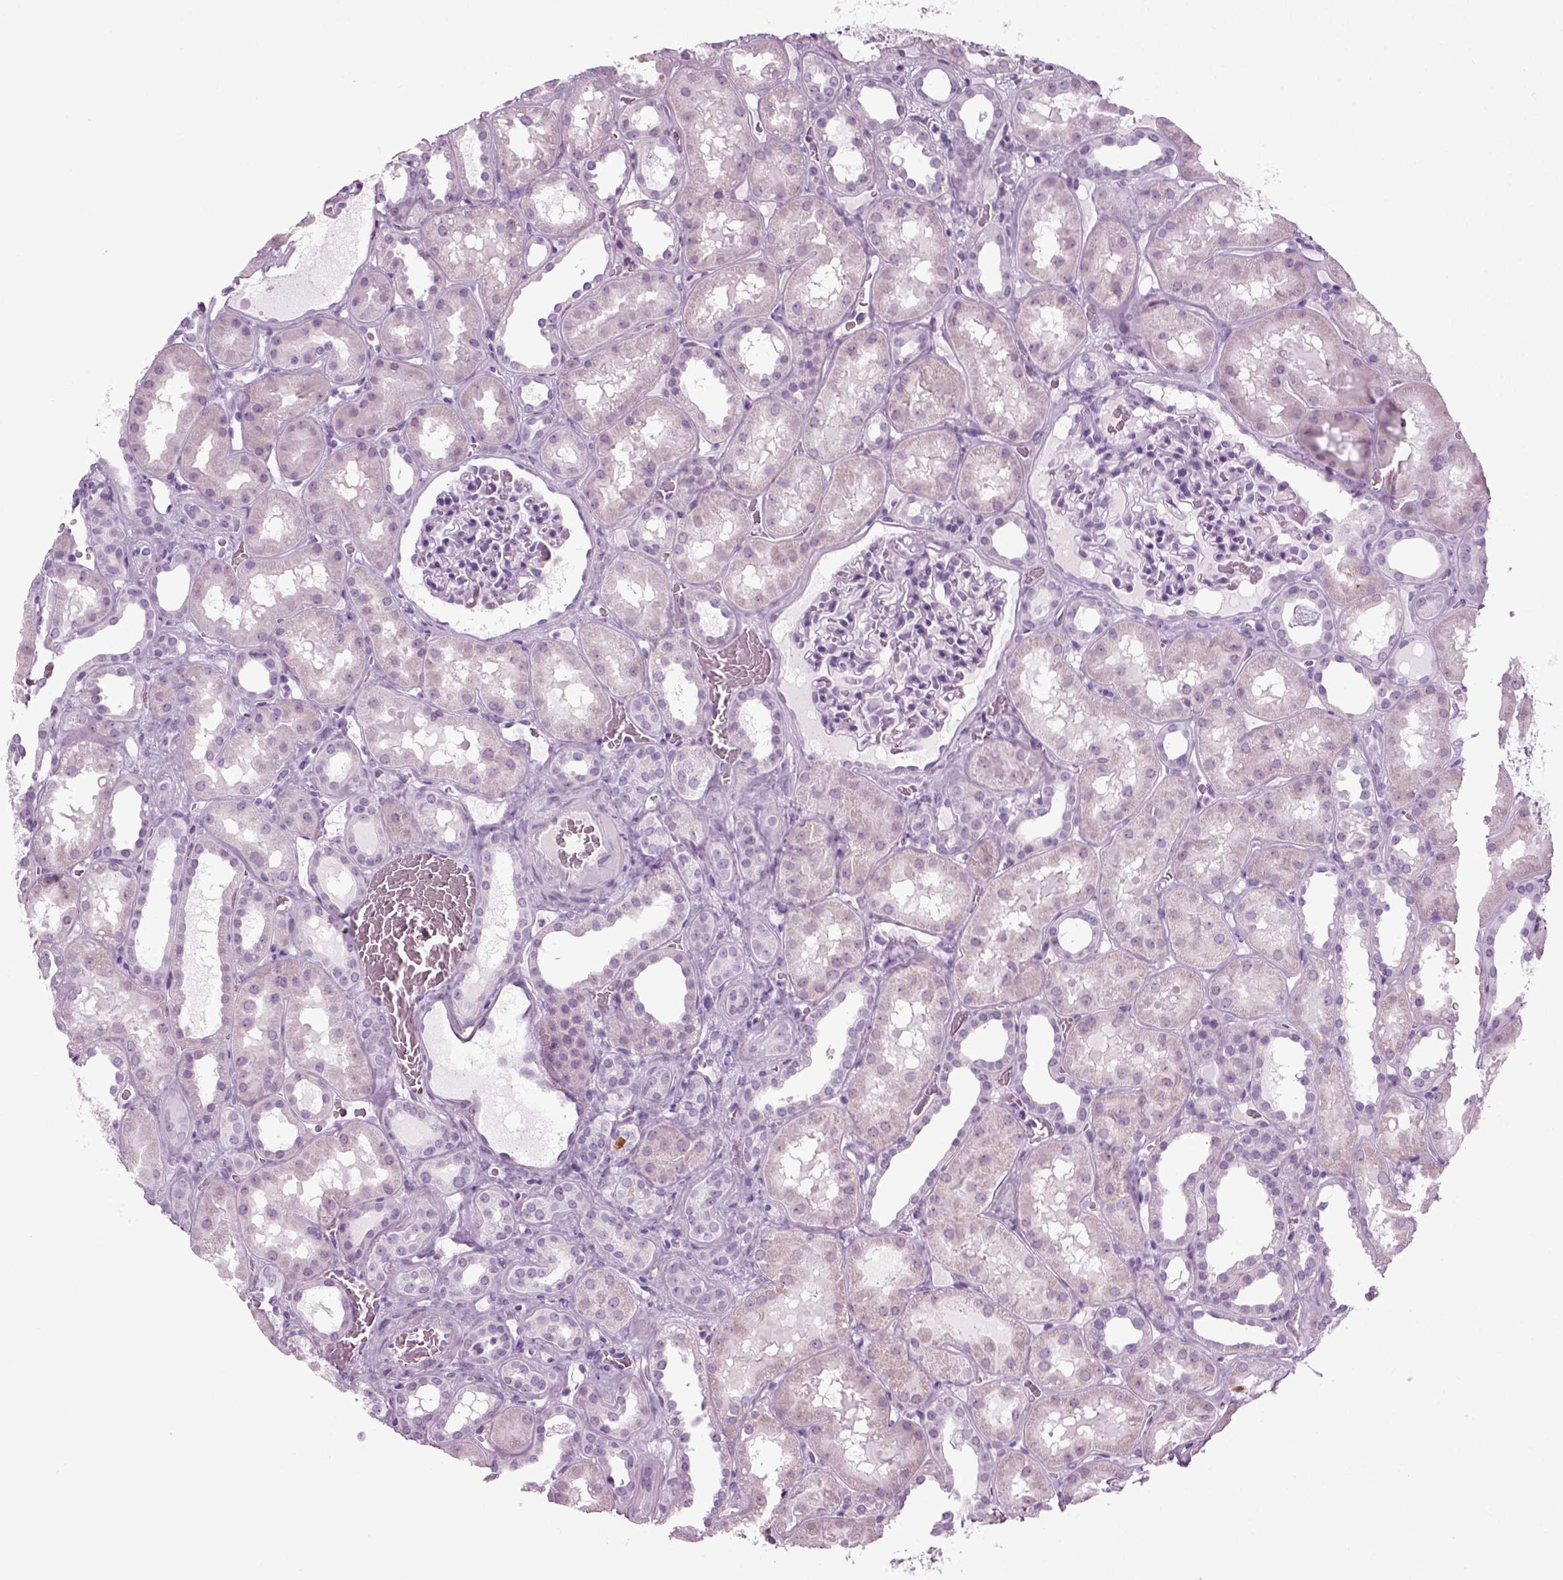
{"staining": {"intensity": "negative", "quantity": "none", "location": "none"}, "tissue": "kidney", "cell_type": "Cells in glomeruli", "image_type": "normal", "snomed": [{"axis": "morphology", "description": "Normal tissue, NOS"}, {"axis": "topography", "description": "Kidney"}], "caption": "IHC photomicrograph of benign human kidney stained for a protein (brown), which shows no staining in cells in glomeruli.", "gene": "PRLH", "patient": {"sex": "female", "age": 41}}